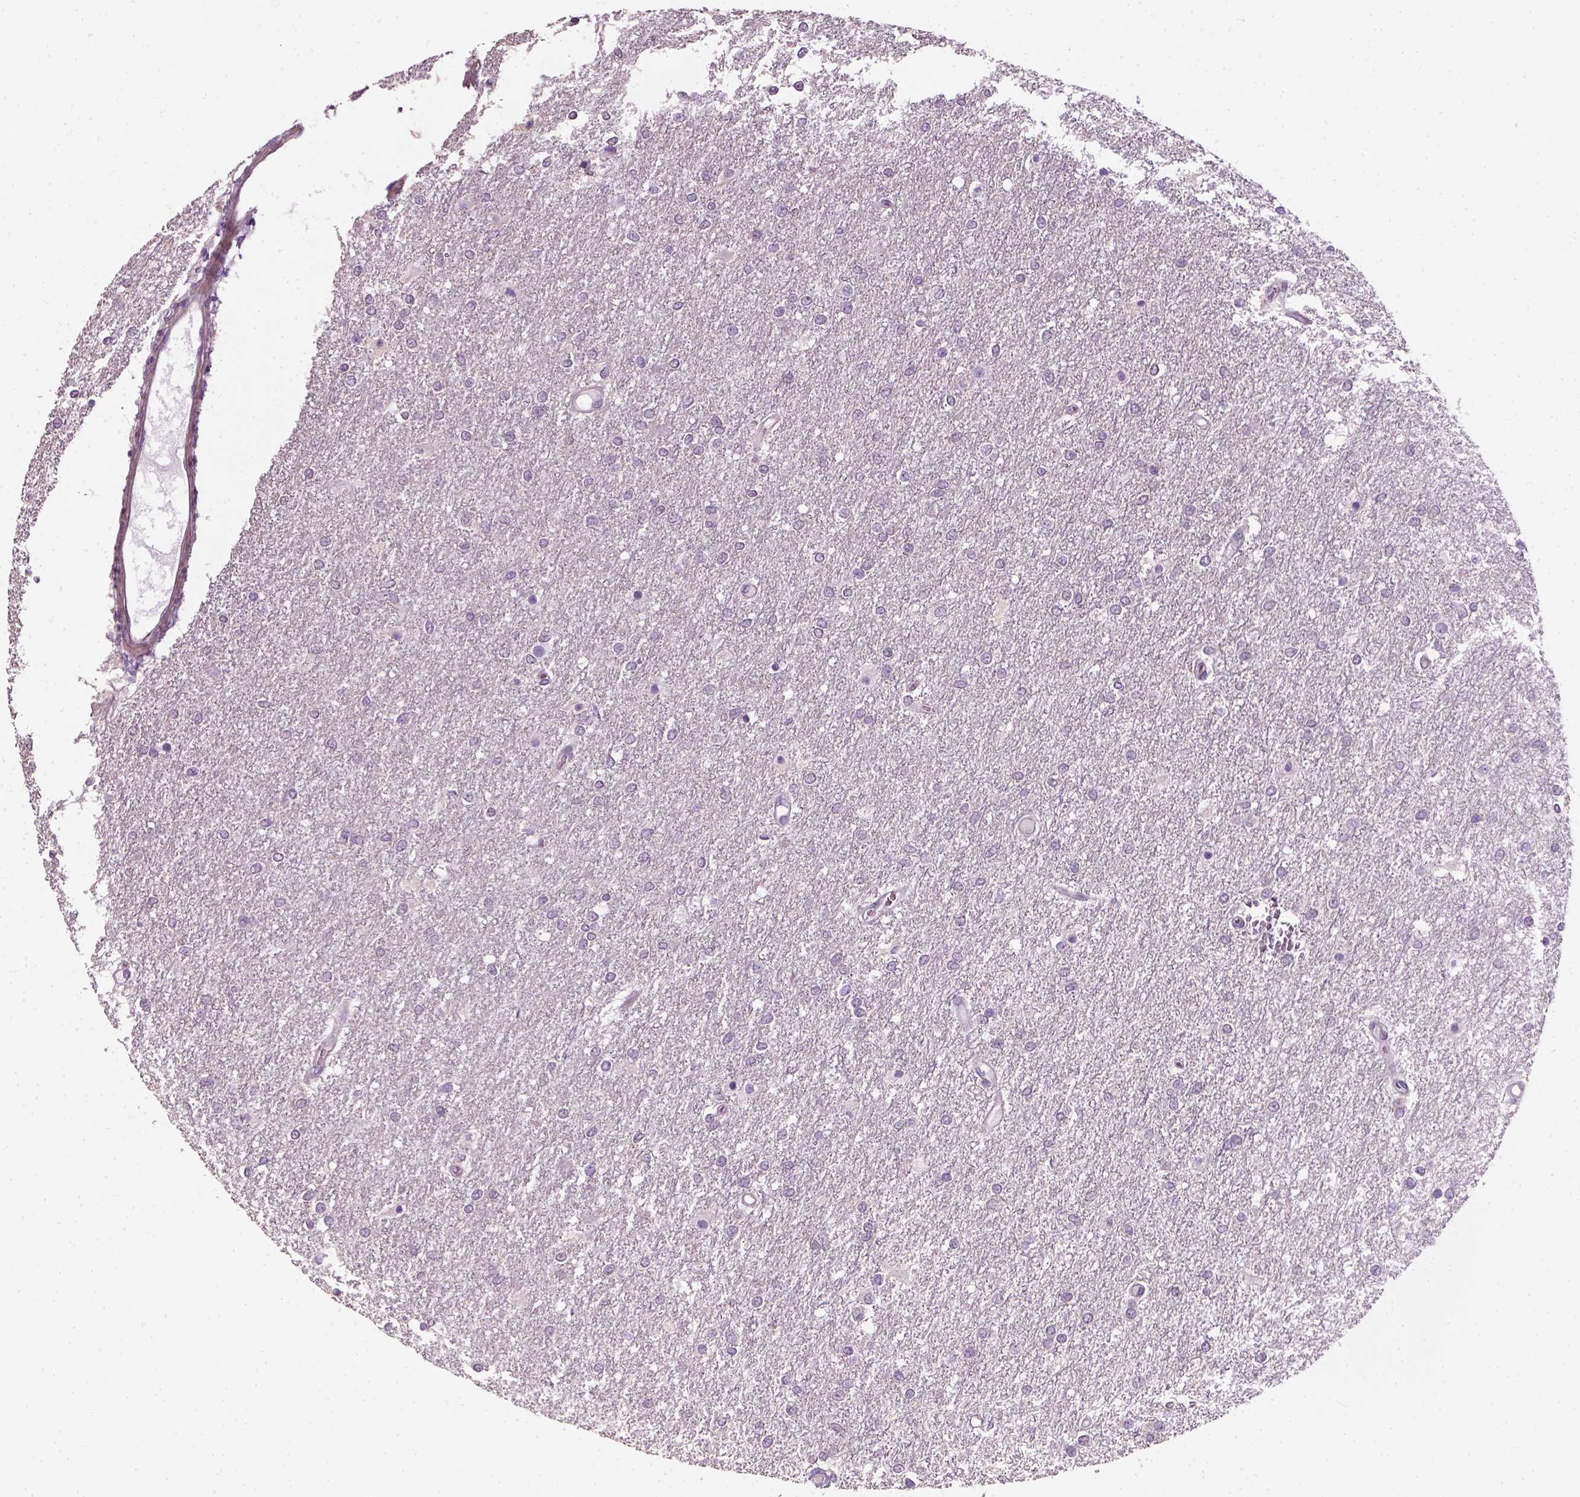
{"staining": {"intensity": "negative", "quantity": "none", "location": "none"}, "tissue": "glioma", "cell_type": "Tumor cells", "image_type": "cancer", "snomed": [{"axis": "morphology", "description": "Glioma, malignant, High grade"}, {"axis": "topography", "description": "Brain"}], "caption": "Immunohistochemical staining of human glioma shows no significant expression in tumor cells.", "gene": "ELOVL3", "patient": {"sex": "female", "age": 61}}